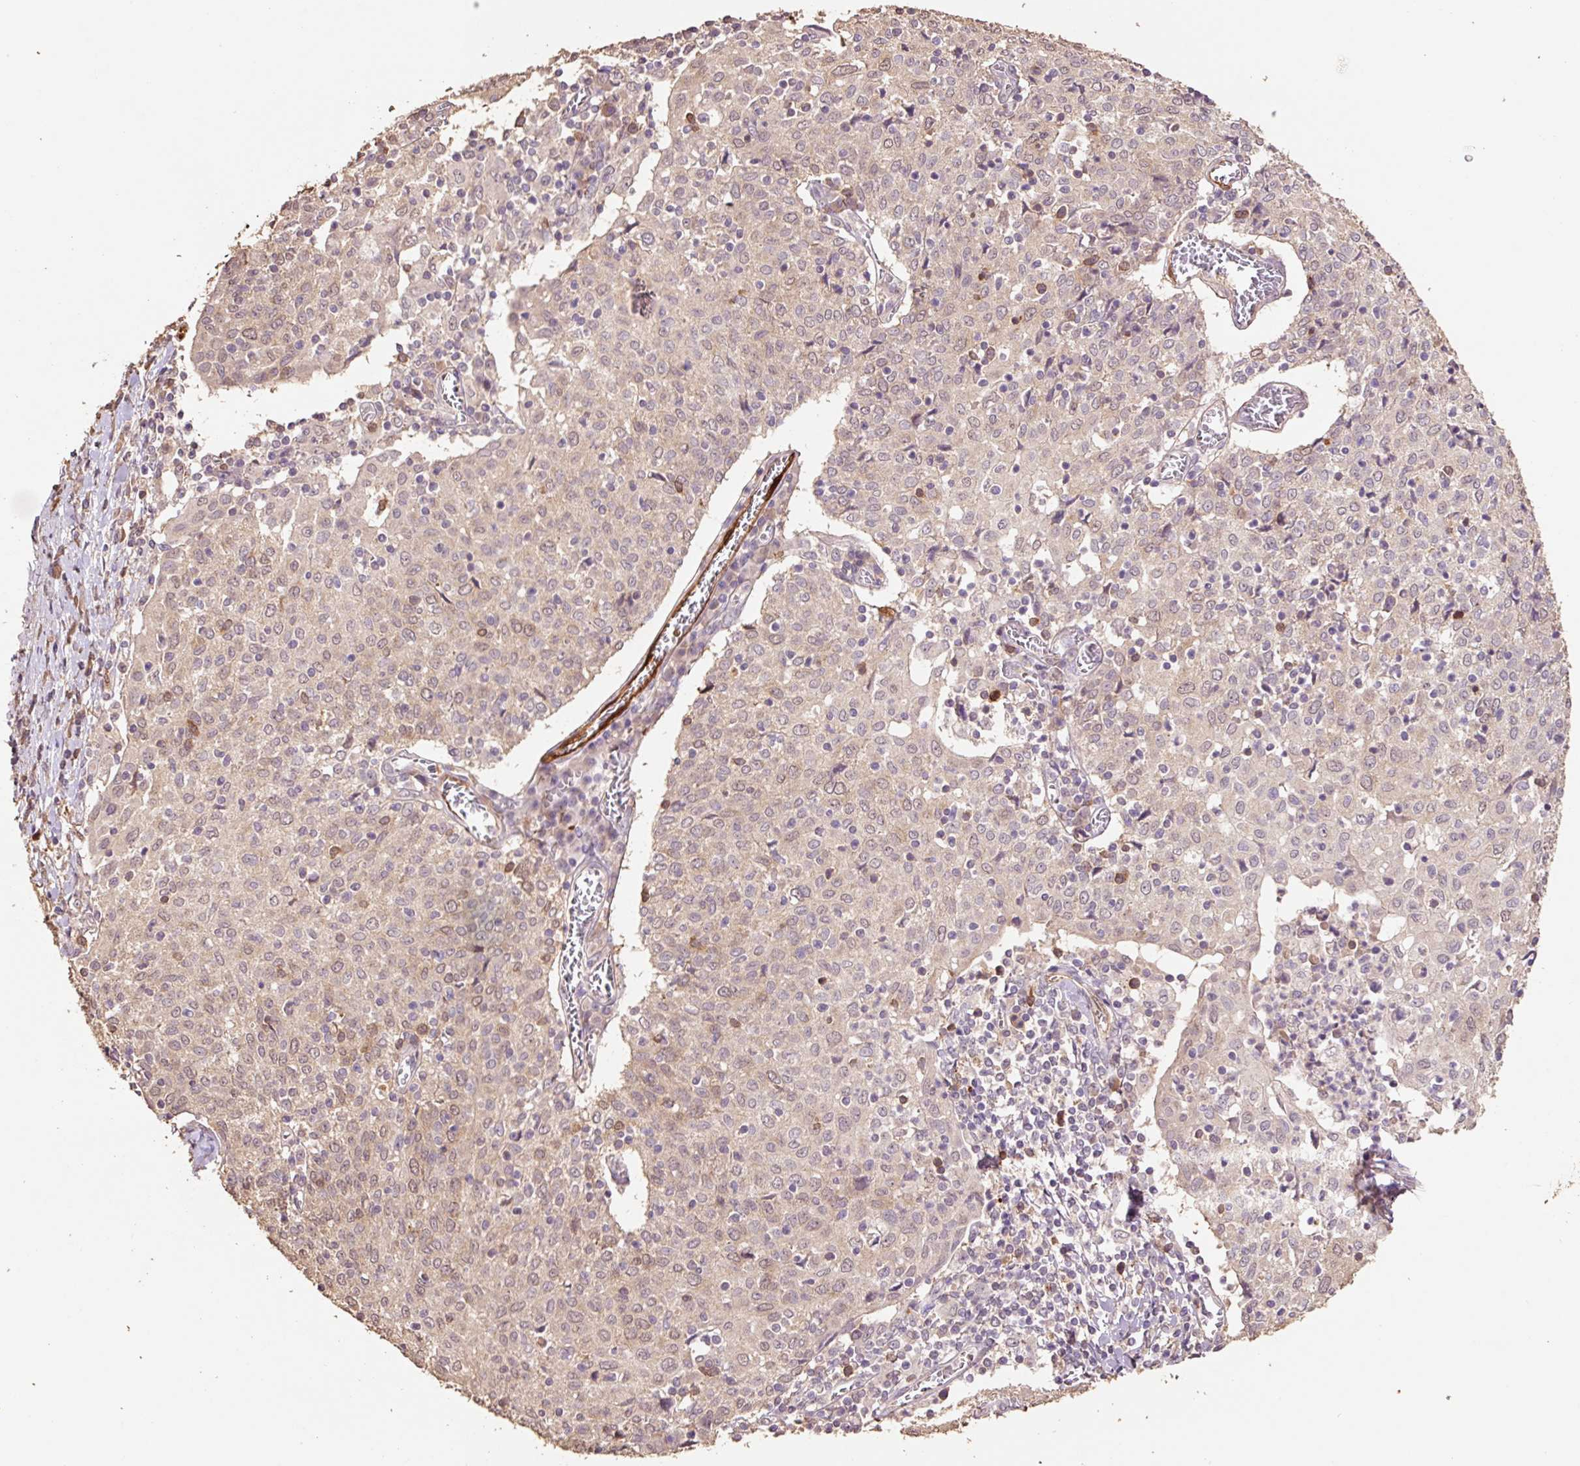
{"staining": {"intensity": "weak", "quantity": ">75%", "location": "cytoplasmic/membranous,nuclear"}, "tissue": "cervical cancer", "cell_type": "Tumor cells", "image_type": "cancer", "snomed": [{"axis": "morphology", "description": "Squamous cell carcinoma, NOS"}, {"axis": "topography", "description": "Cervix"}], "caption": "High-power microscopy captured an immunohistochemistry (IHC) image of cervical cancer, revealing weak cytoplasmic/membranous and nuclear staining in approximately >75% of tumor cells. The staining was performed using DAB to visualize the protein expression in brown, while the nuclei were stained in blue with hematoxylin (Magnification: 20x).", "gene": "HERC2", "patient": {"sex": "female", "age": 52}}